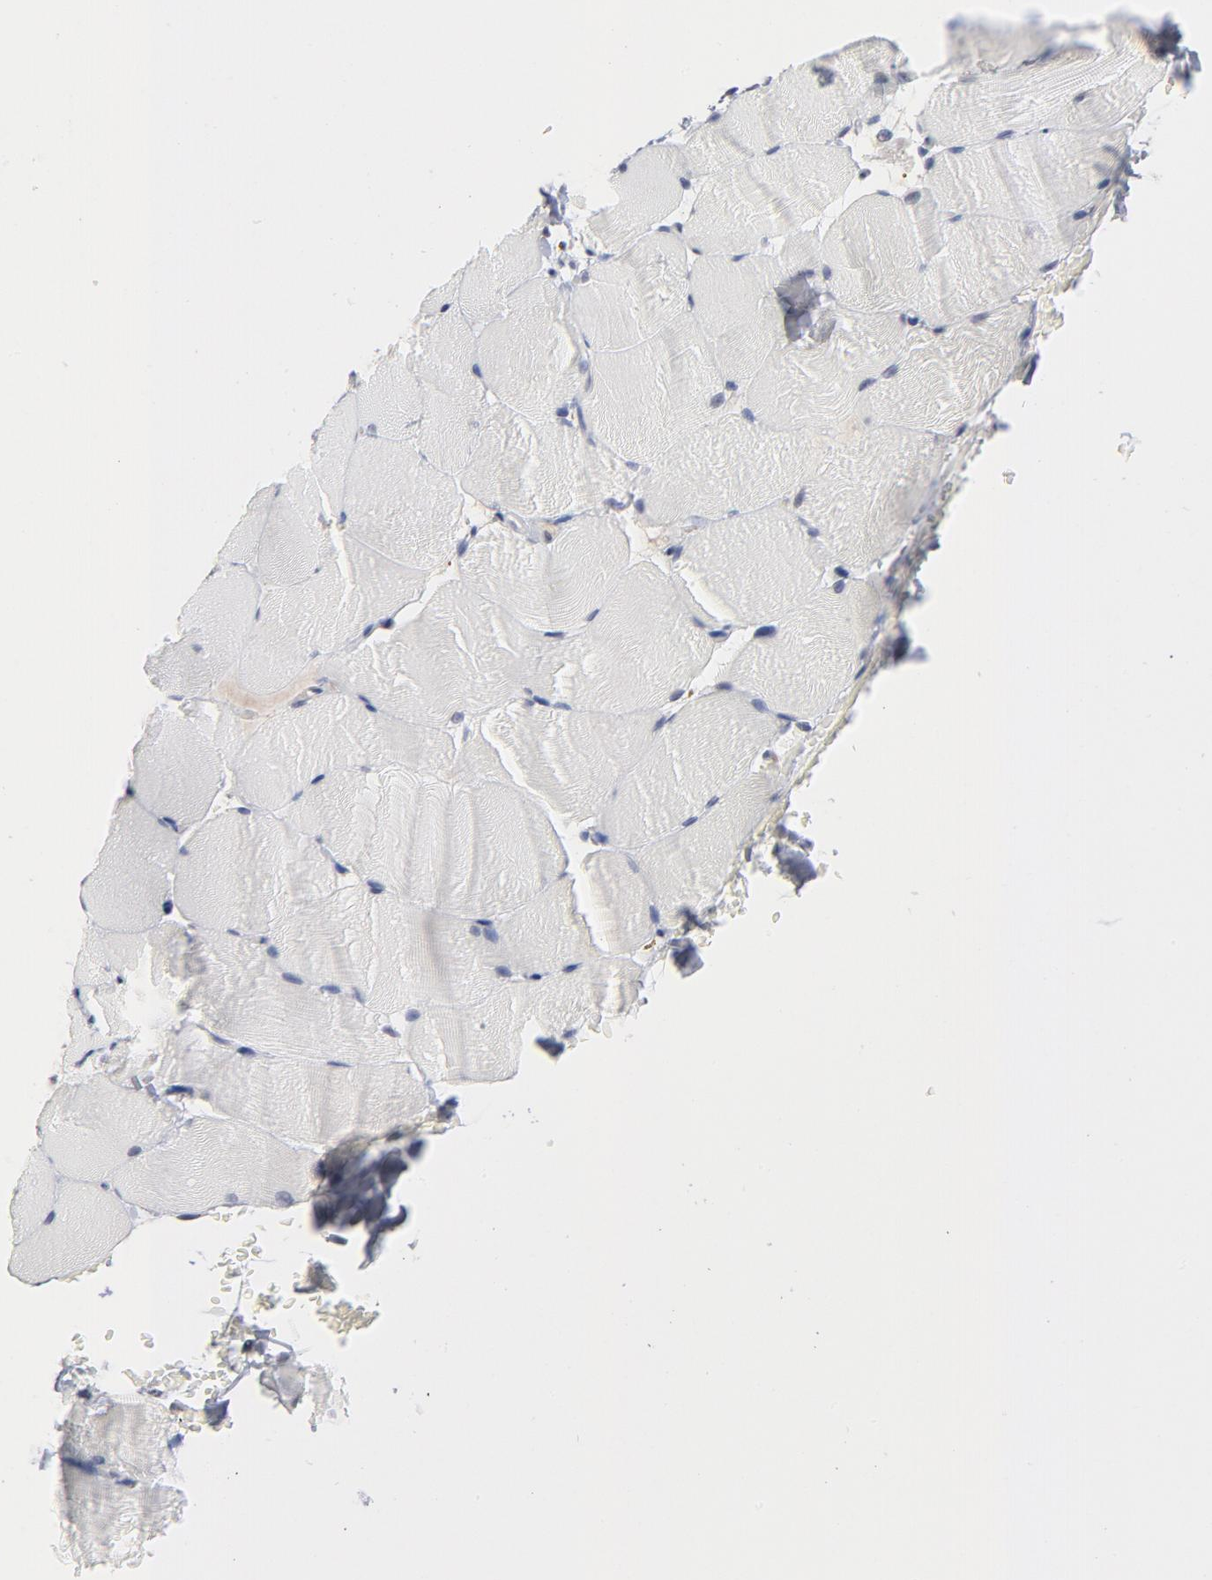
{"staining": {"intensity": "negative", "quantity": "none", "location": "none"}, "tissue": "skeletal muscle", "cell_type": "Myocytes", "image_type": "normal", "snomed": [{"axis": "morphology", "description": "Normal tissue, NOS"}, {"axis": "topography", "description": "Skeletal muscle"}], "caption": "Immunohistochemistry micrograph of normal human skeletal muscle stained for a protein (brown), which reveals no expression in myocytes. (DAB immunohistochemistry (IHC) with hematoxylin counter stain).", "gene": "MAX", "patient": {"sex": "female", "age": 37}}